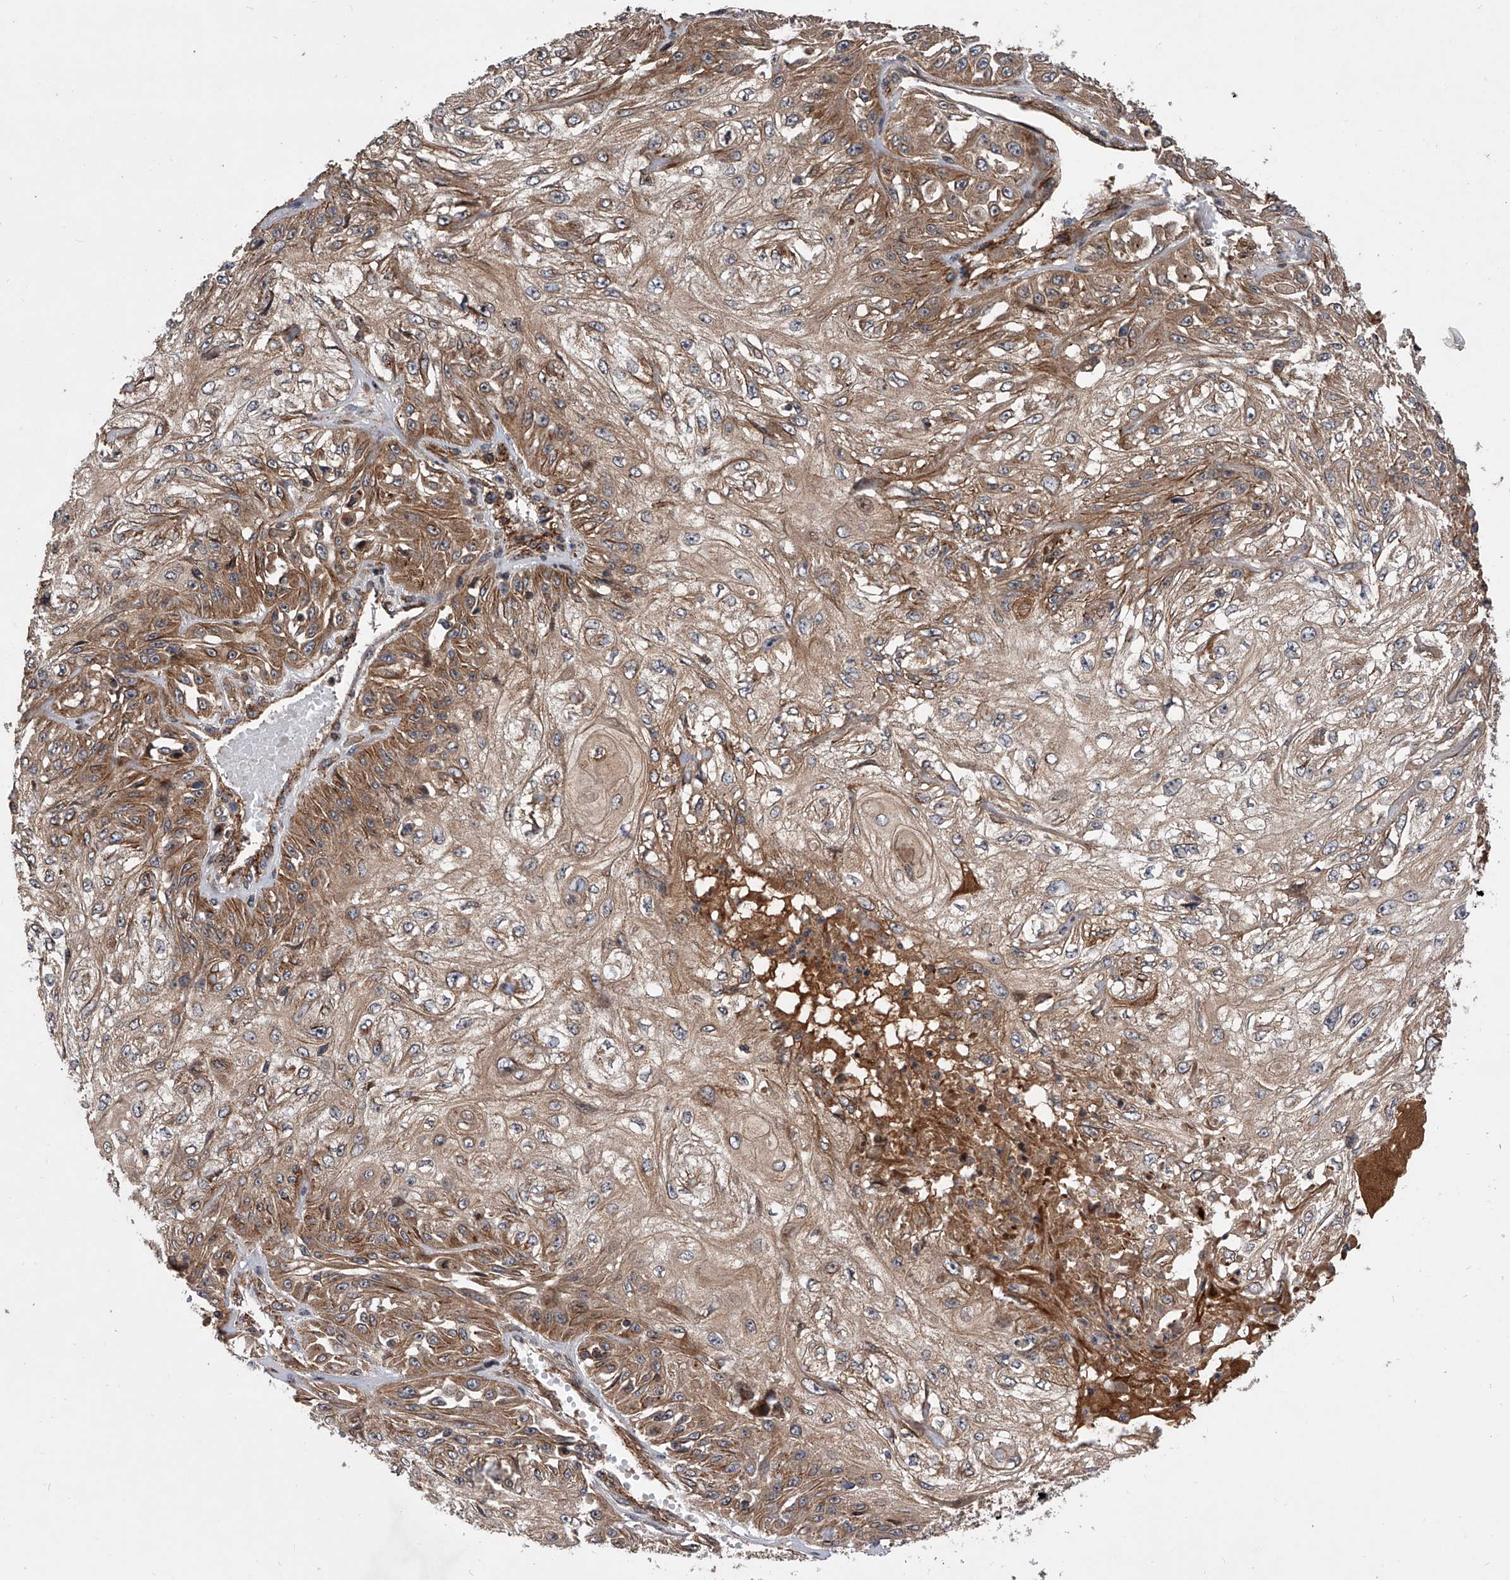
{"staining": {"intensity": "moderate", "quantity": ">75%", "location": "cytoplasmic/membranous"}, "tissue": "skin cancer", "cell_type": "Tumor cells", "image_type": "cancer", "snomed": [{"axis": "morphology", "description": "Squamous cell carcinoma, NOS"}, {"axis": "morphology", "description": "Squamous cell carcinoma, metastatic, NOS"}, {"axis": "topography", "description": "Skin"}, {"axis": "topography", "description": "Lymph node"}], "caption": "Human skin squamous cell carcinoma stained with a brown dye displays moderate cytoplasmic/membranous positive expression in about >75% of tumor cells.", "gene": "USP47", "patient": {"sex": "male", "age": 75}}